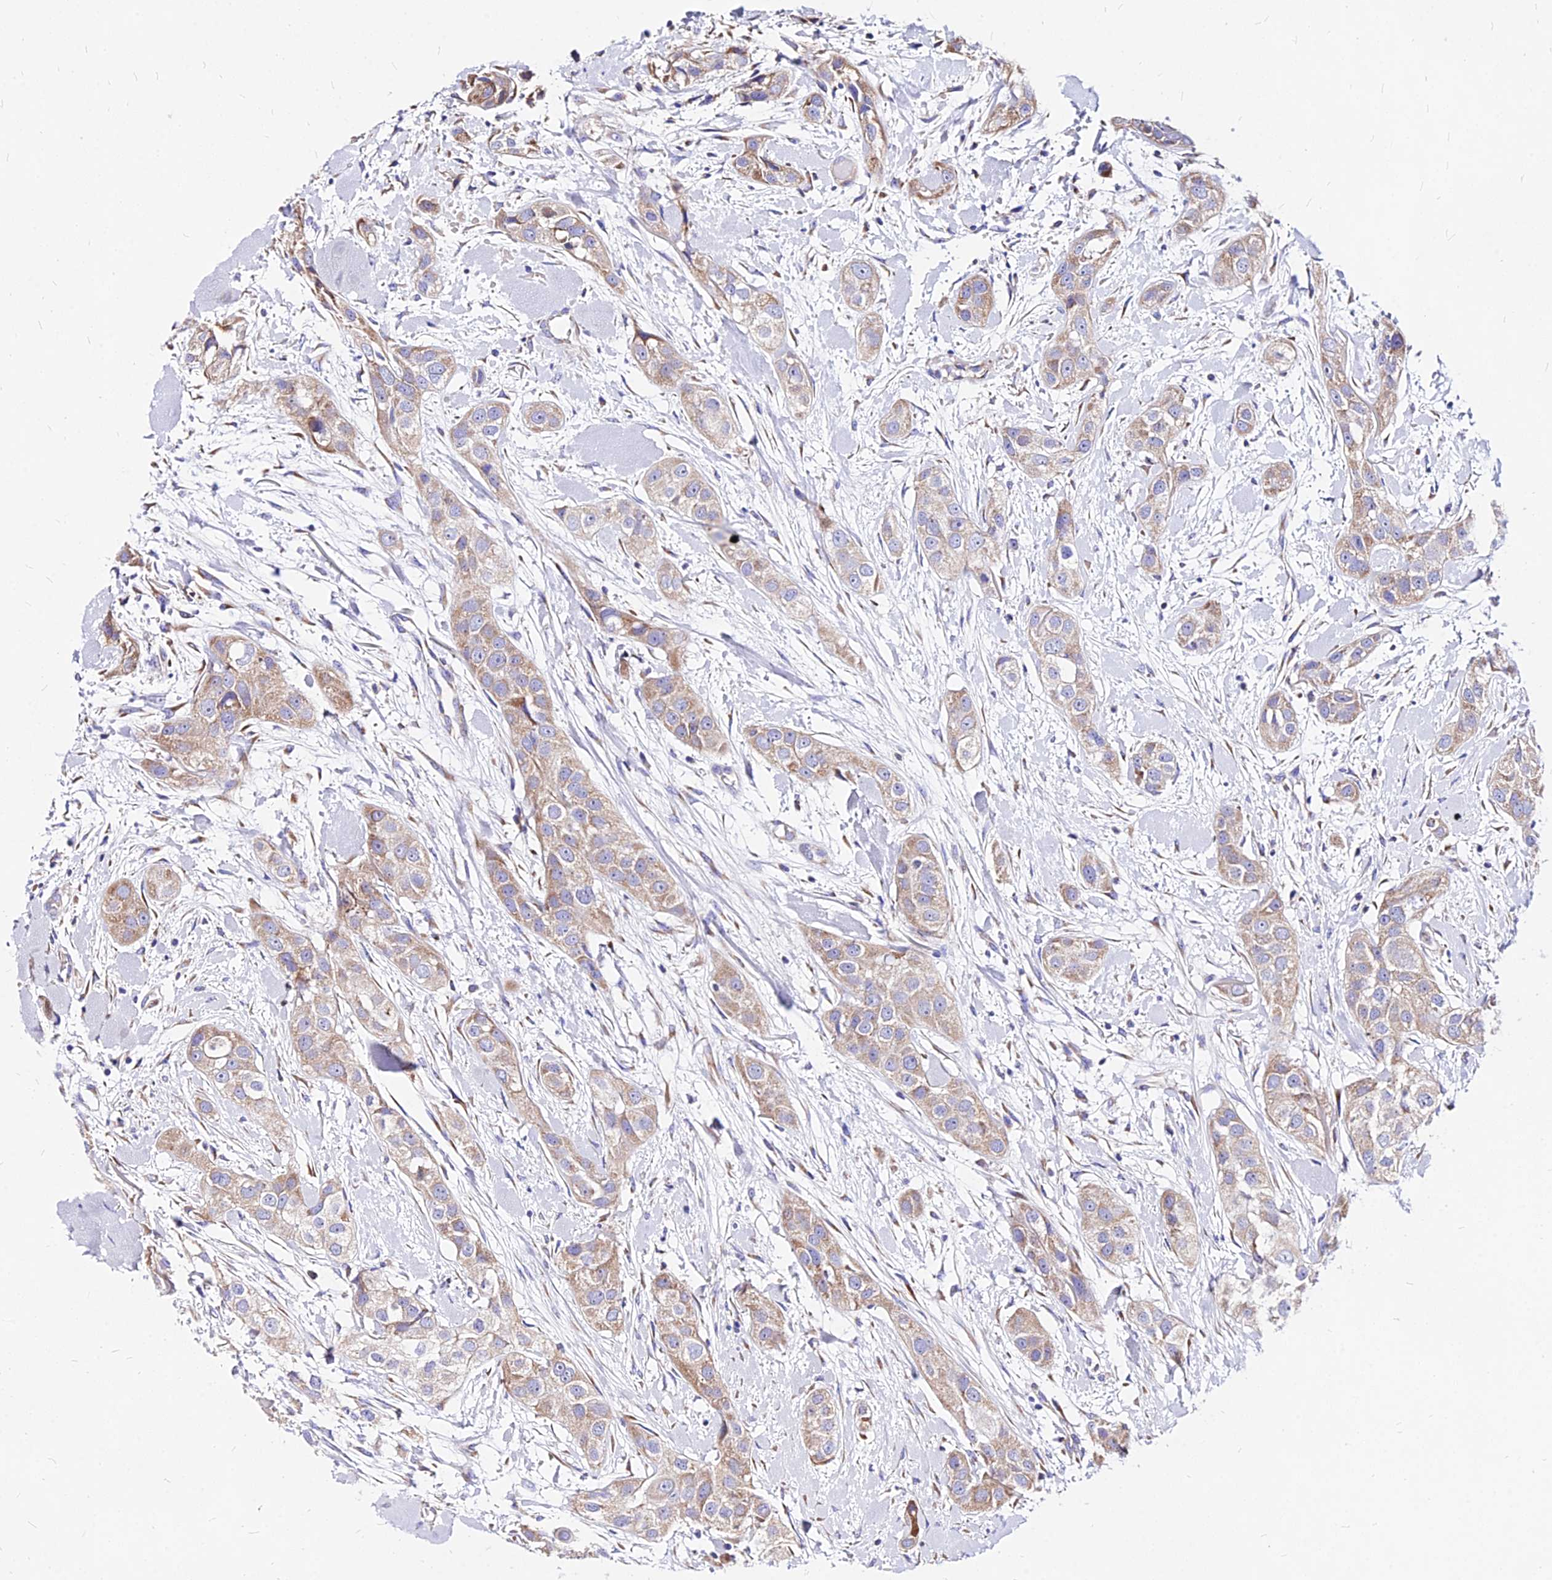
{"staining": {"intensity": "weak", "quantity": ">75%", "location": "cytoplasmic/membranous"}, "tissue": "head and neck cancer", "cell_type": "Tumor cells", "image_type": "cancer", "snomed": [{"axis": "morphology", "description": "Normal tissue, NOS"}, {"axis": "morphology", "description": "Squamous cell carcinoma, NOS"}, {"axis": "topography", "description": "Skeletal muscle"}, {"axis": "topography", "description": "Head-Neck"}], "caption": "Immunohistochemistry (IHC) of squamous cell carcinoma (head and neck) demonstrates low levels of weak cytoplasmic/membranous staining in about >75% of tumor cells. (DAB = brown stain, brightfield microscopy at high magnification).", "gene": "MRPL3", "patient": {"sex": "male", "age": 51}}